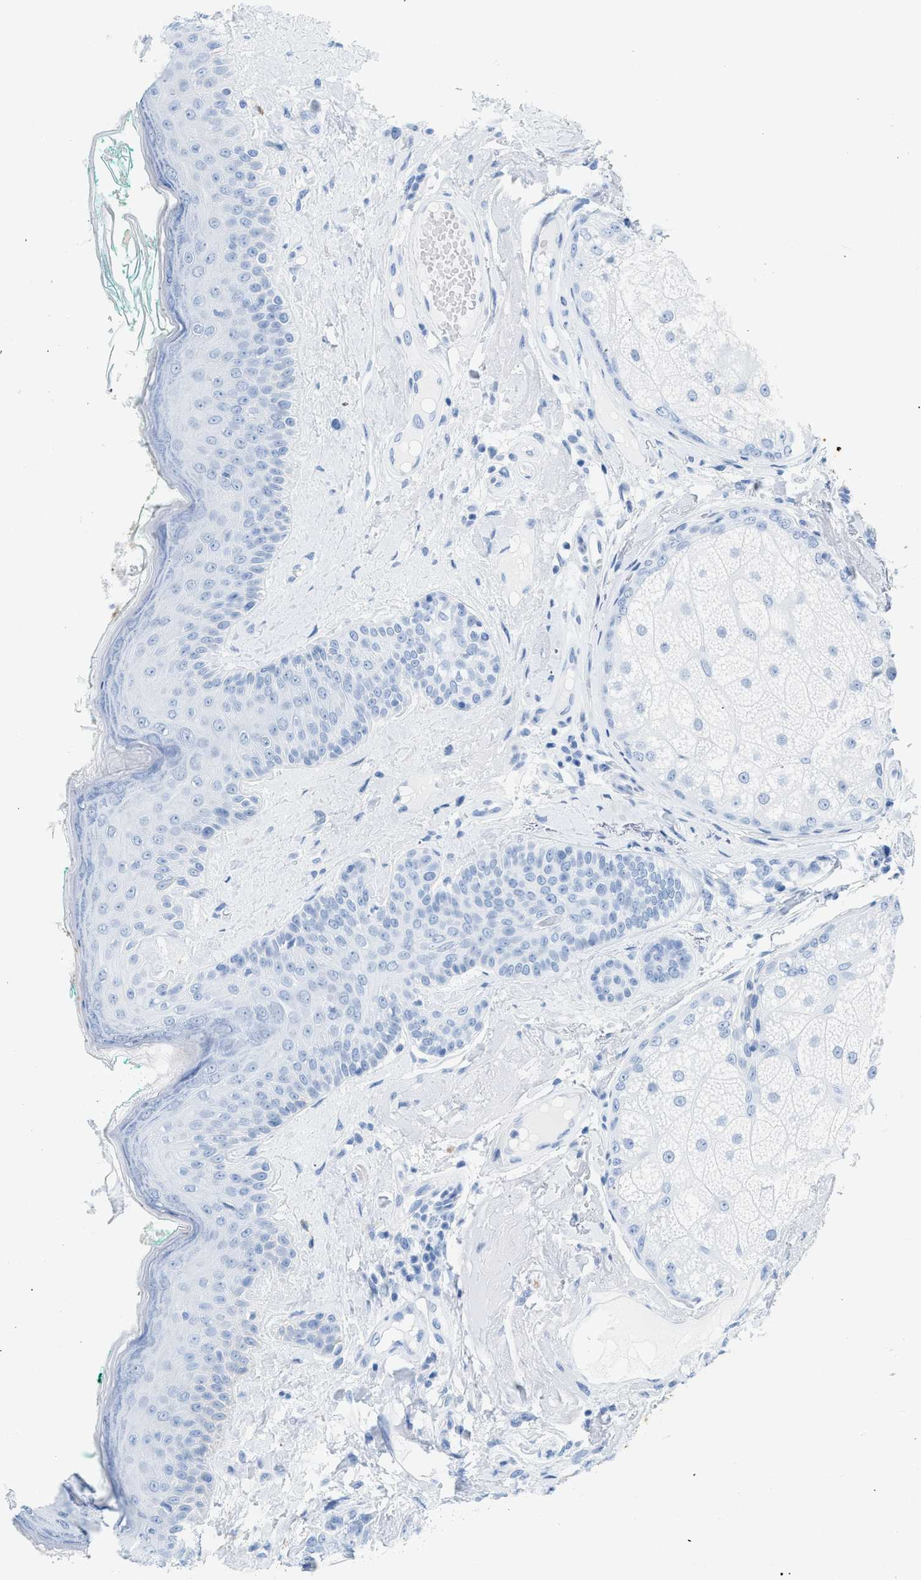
{"staining": {"intensity": "negative", "quantity": "none", "location": "none"}, "tissue": "oral mucosa", "cell_type": "Squamous epithelial cells", "image_type": "normal", "snomed": [{"axis": "morphology", "description": "Normal tissue, NOS"}, {"axis": "topography", "description": "Skin"}, {"axis": "topography", "description": "Oral tissue"}], "caption": "High power microscopy histopathology image of an immunohistochemistry (IHC) photomicrograph of unremarkable oral mucosa, revealing no significant positivity in squamous epithelial cells. The staining was performed using DAB to visualize the protein expression in brown, while the nuclei were stained in blue with hematoxylin (Magnification: 20x).", "gene": "DES", "patient": {"sex": "male", "age": 84}}